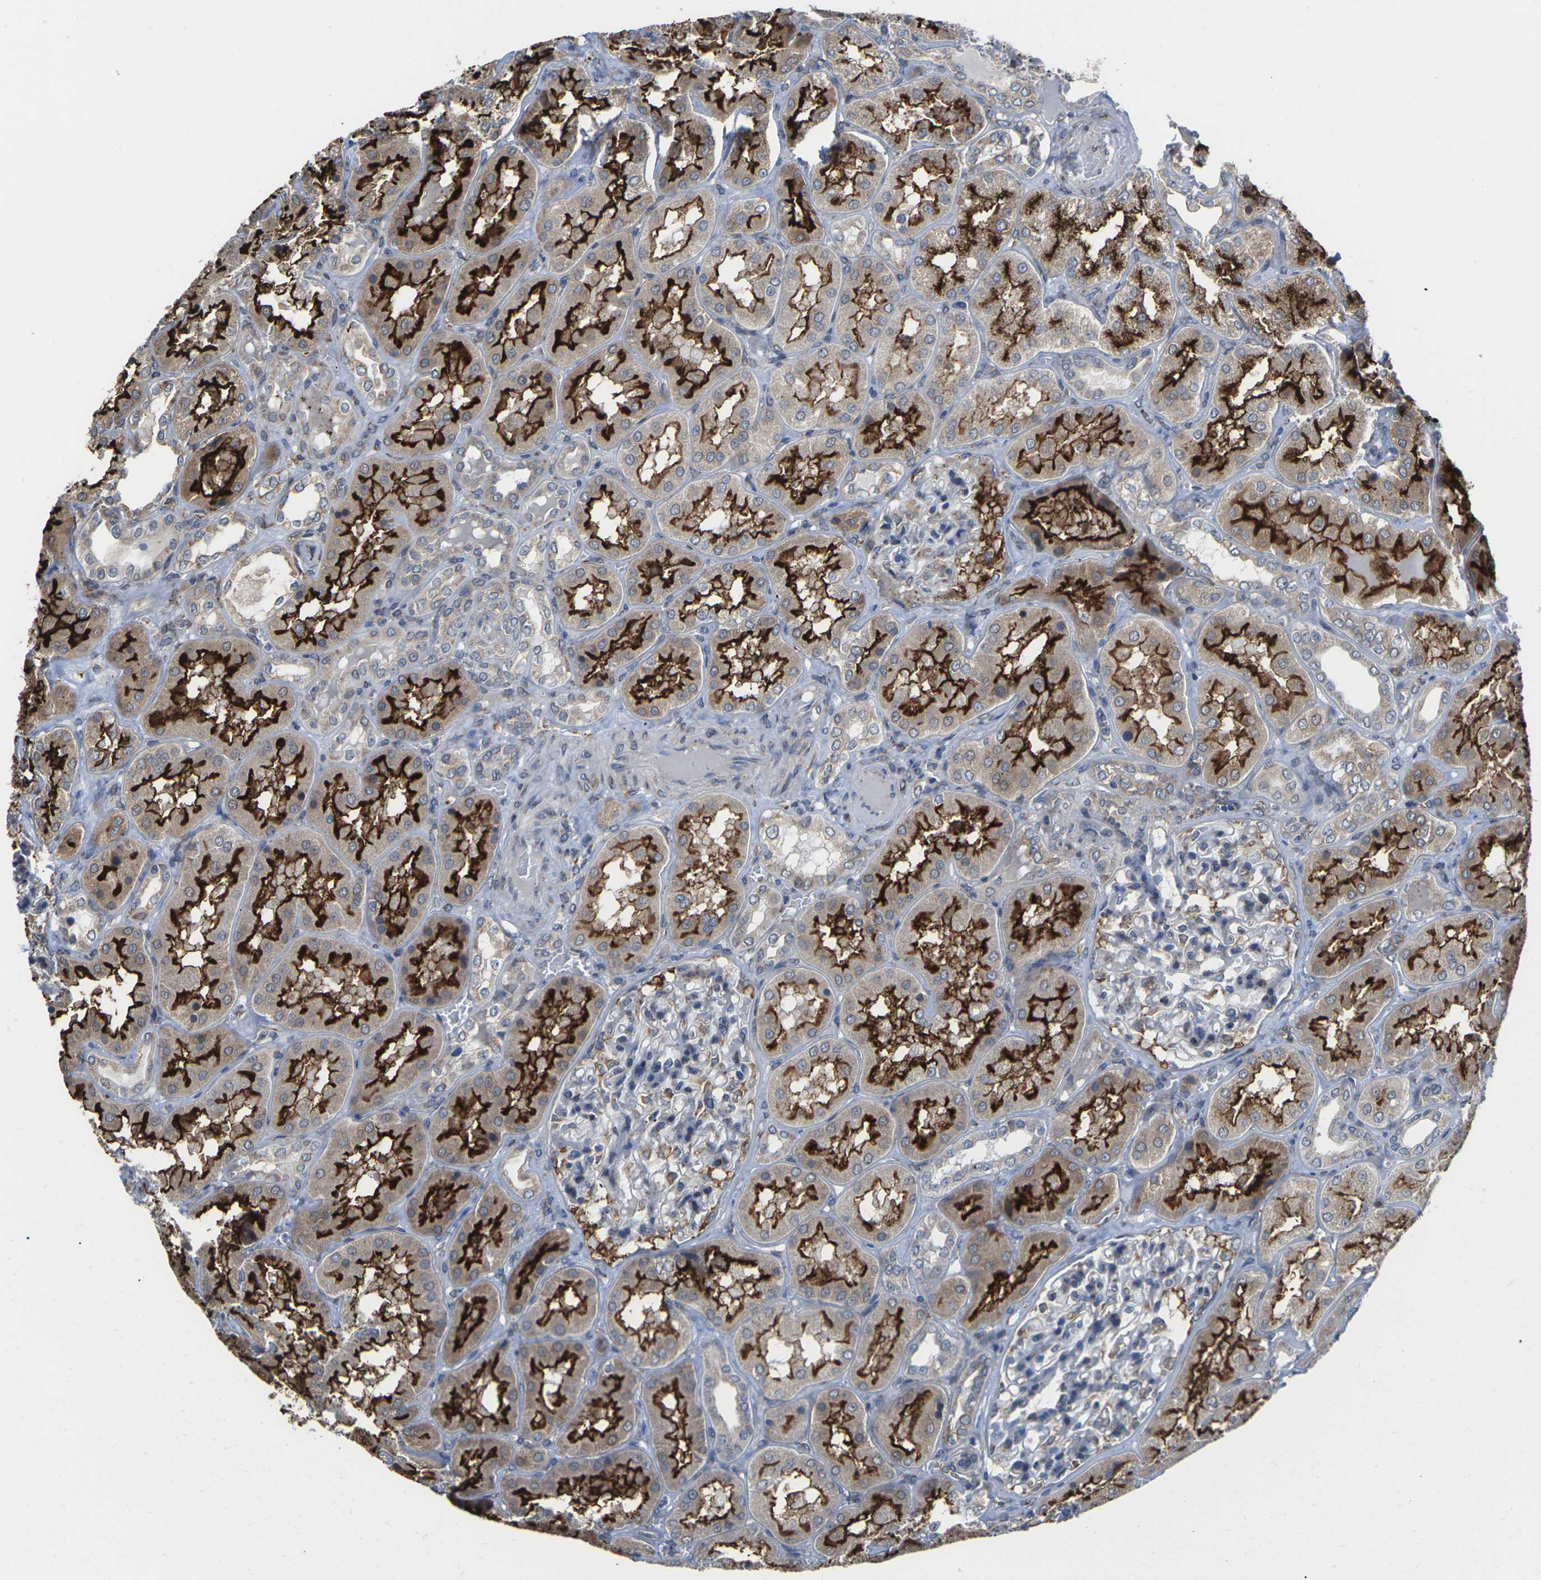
{"staining": {"intensity": "weak", "quantity": "25%-75%", "location": "cytoplasmic/membranous"}, "tissue": "kidney", "cell_type": "Cells in glomeruli", "image_type": "normal", "snomed": [{"axis": "morphology", "description": "Normal tissue, NOS"}, {"axis": "topography", "description": "Kidney"}], "caption": "Weak cytoplasmic/membranous protein staining is identified in approximately 25%-75% of cells in glomeruli in kidney.", "gene": "PDZK1IP1", "patient": {"sex": "female", "age": 56}}